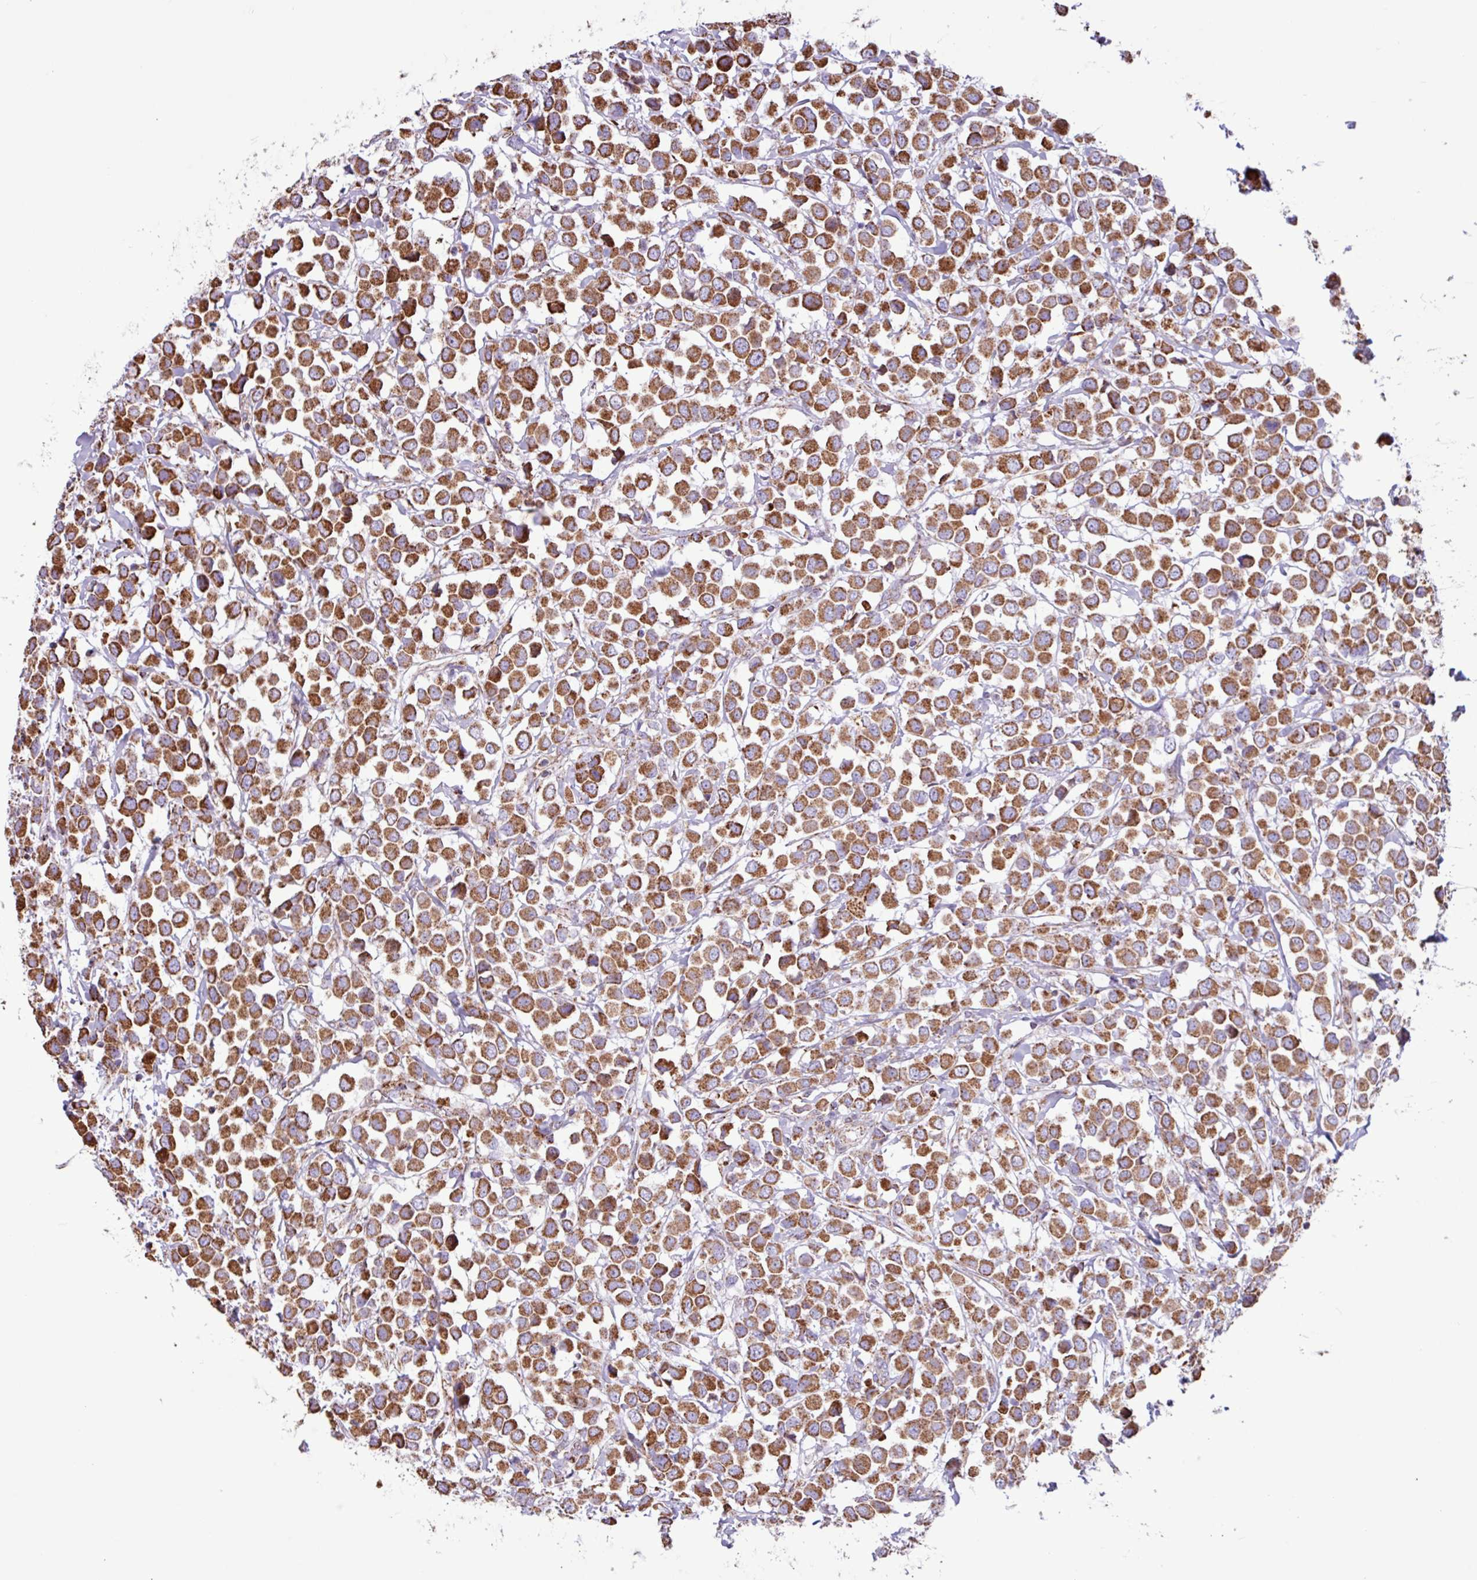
{"staining": {"intensity": "moderate", "quantity": ">75%", "location": "cytoplasmic/membranous"}, "tissue": "breast cancer", "cell_type": "Tumor cells", "image_type": "cancer", "snomed": [{"axis": "morphology", "description": "Duct carcinoma"}, {"axis": "topography", "description": "Breast"}], "caption": "Protein expression analysis of breast cancer demonstrates moderate cytoplasmic/membranous expression in approximately >75% of tumor cells.", "gene": "RTL3", "patient": {"sex": "female", "age": 61}}